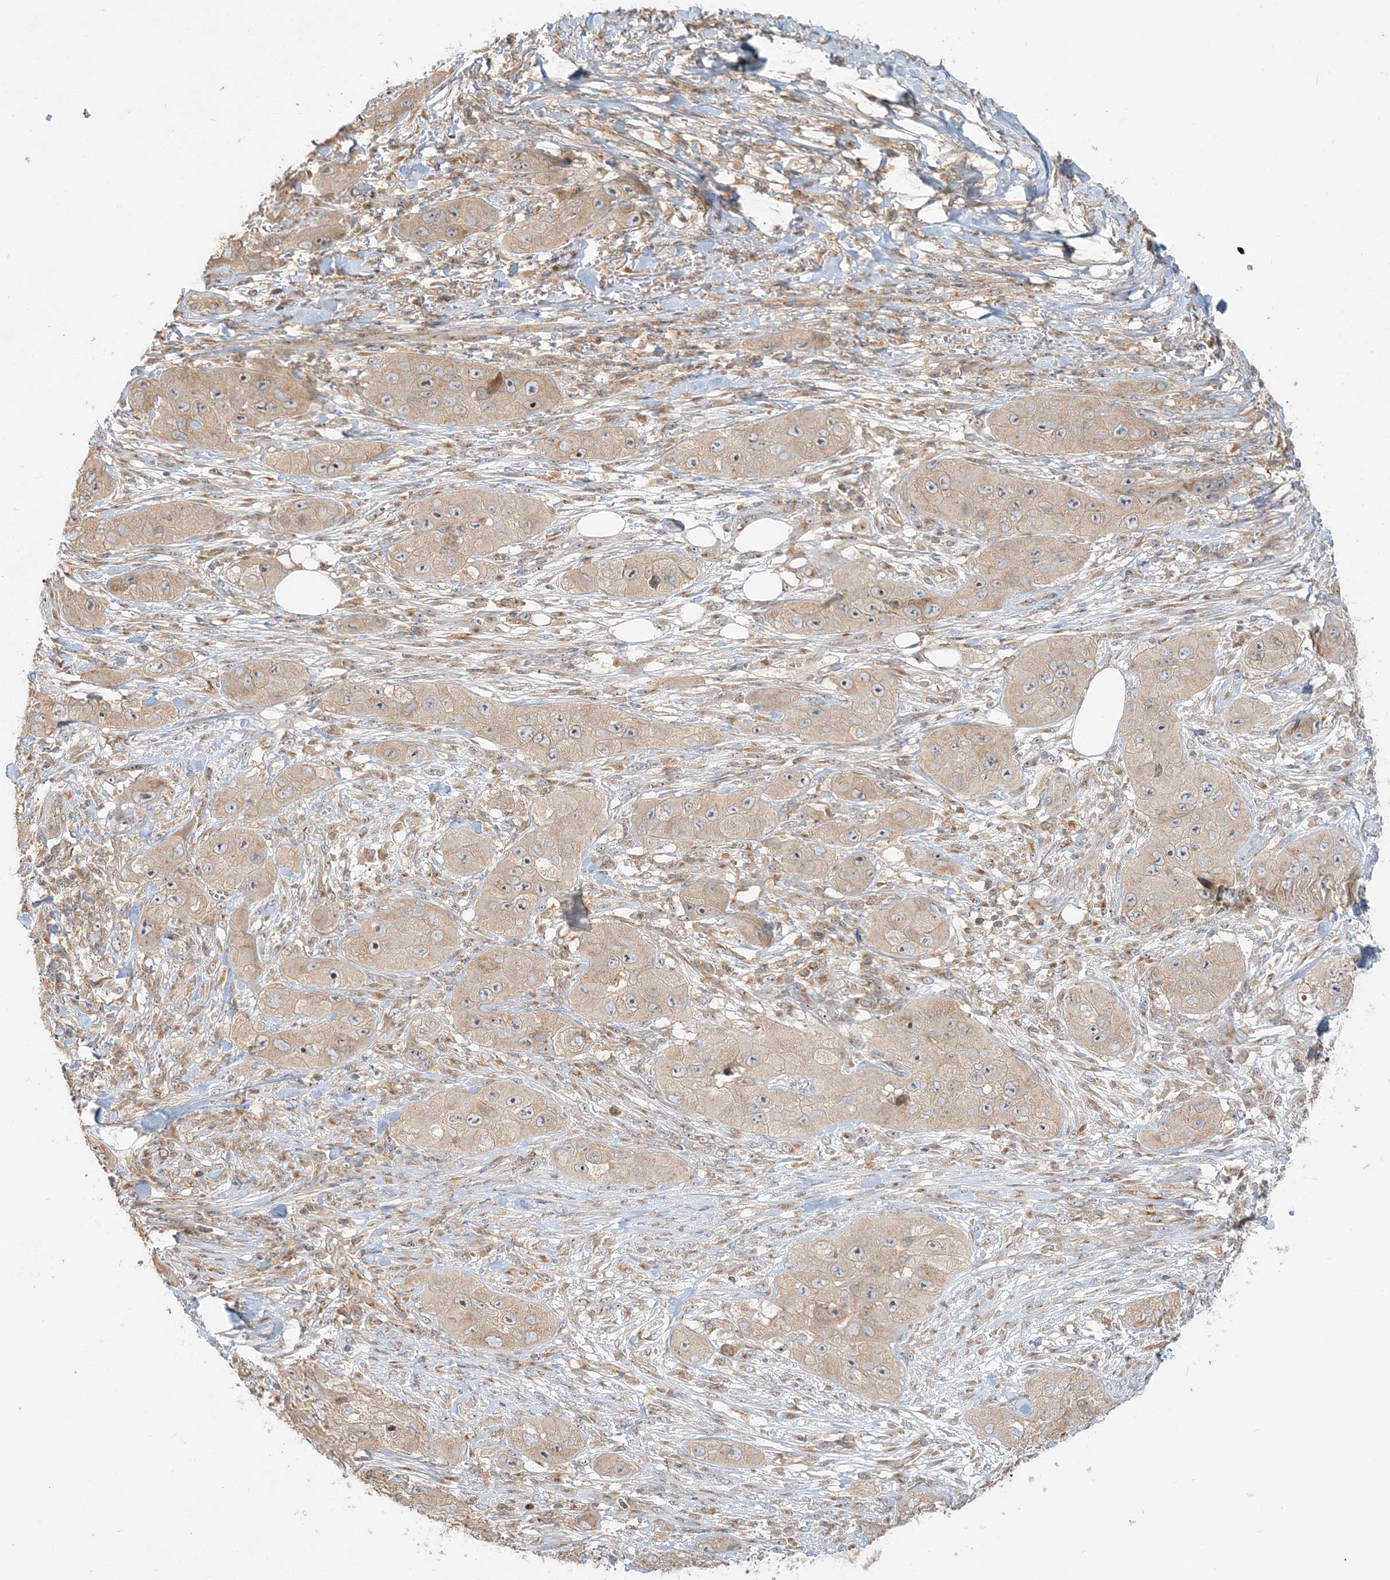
{"staining": {"intensity": "moderate", "quantity": "<25%", "location": "cytoplasmic/membranous,nuclear"}, "tissue": "skin cancer", "cell_type": "Tumor cells", "image_type": "cancer", "snomed": [{"axis": "morphology", "description": "Squamous cell carcinoma, NOS"}, {"axis": "topography", "description": "Skin"}, {"axis": "topography", "description": "Subcutis"}], "caption": "Moderate cytoplasmic/membranous and nuclear expression is appreciated in about <25% of tumor cells in squamous cell carcinoma (skin).", "gene": "AP1AR", "patient": {"sex": "male", "age": 73}}